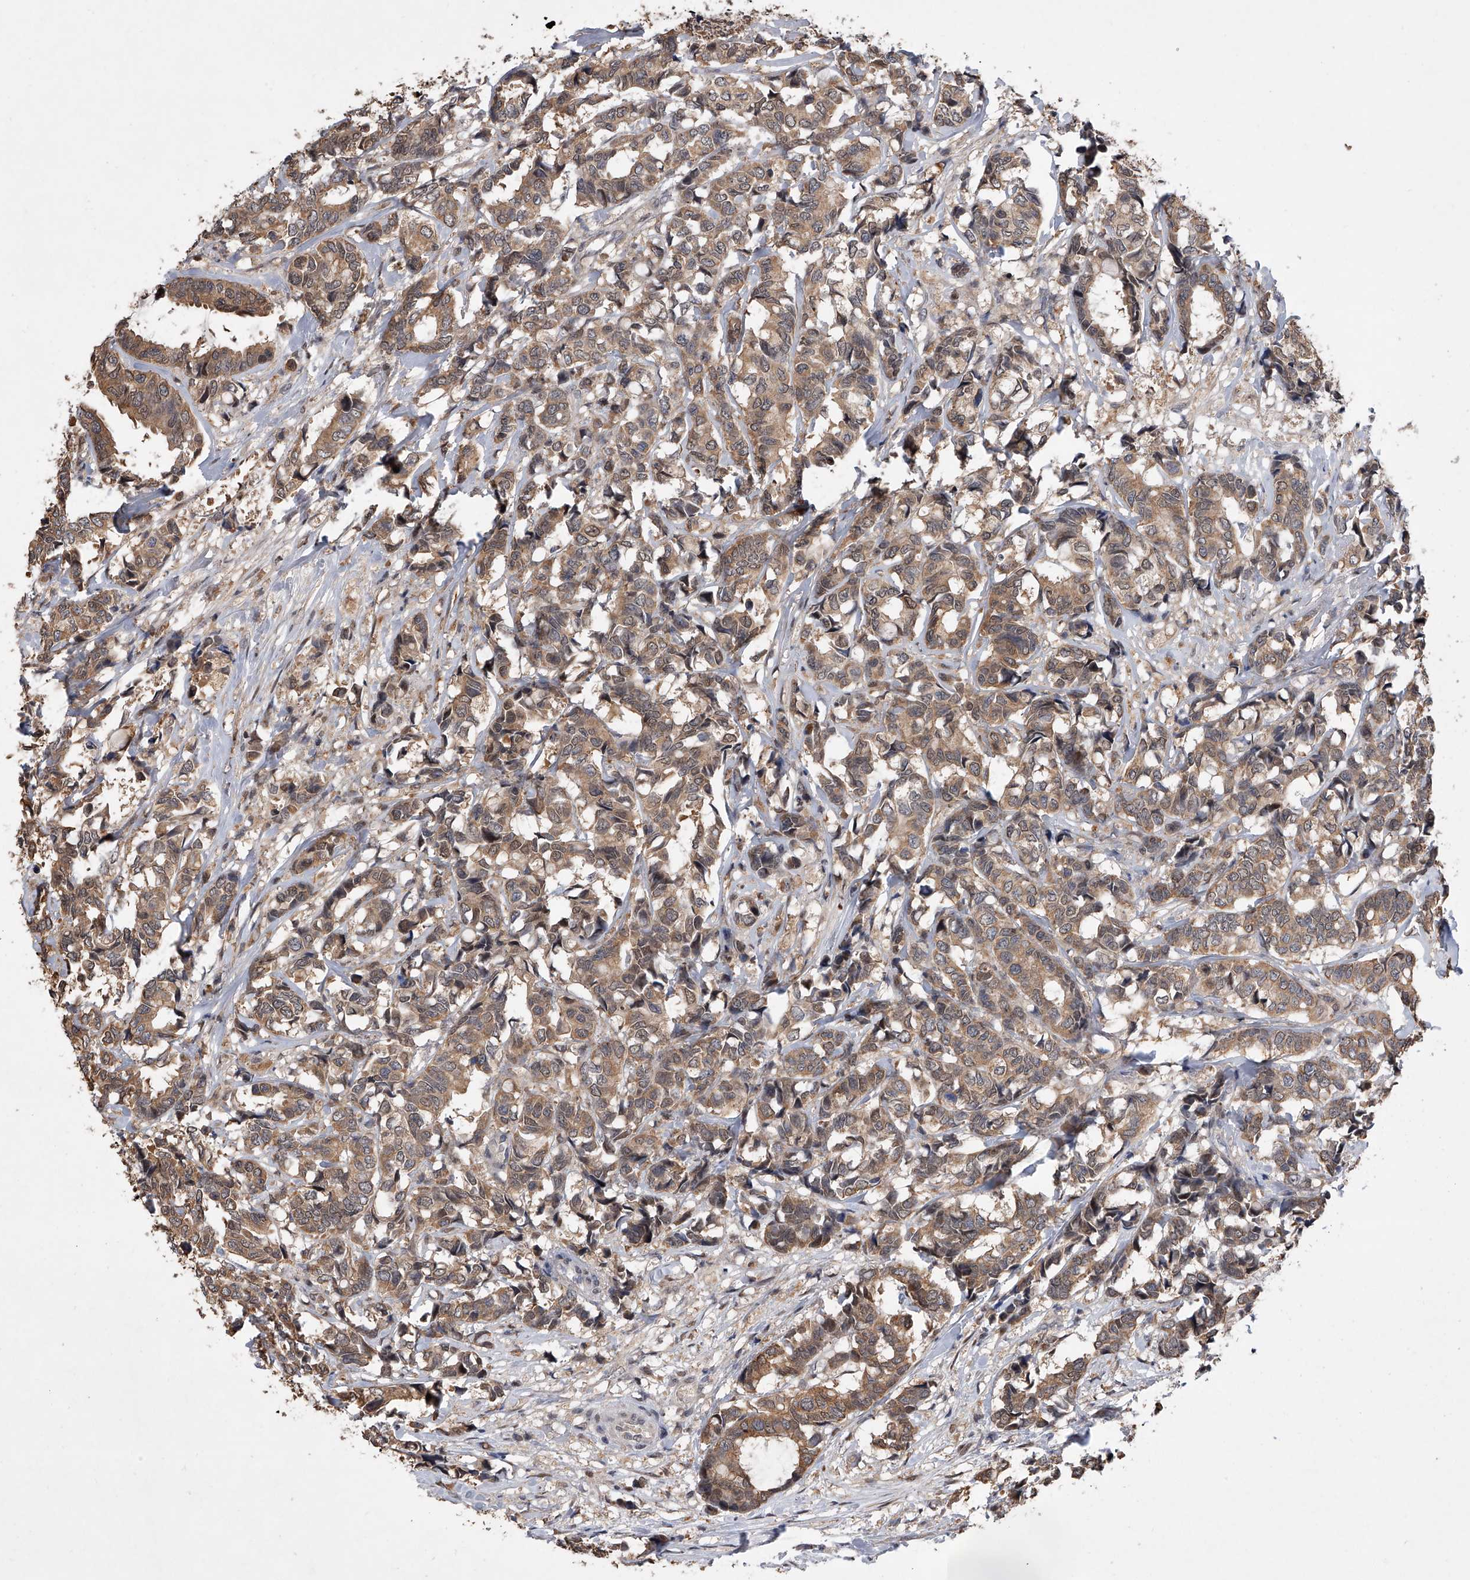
{"staining": {"intensity": "moderate", "quantity": ">75%", "location": "cytoplasmic/membranous"}, "tissue": "breast cancer", "cell_type": "Tumor cells", "image_type": "cancer", "snomed": [{"axis": "morphology", "description": "Duct carcinoma"}, {"axis": "topography", "description": "Breast"}], "caption": "Human breast invasive ductal carcinoma stained for a protein (brown) exhibits moderate cytoplasmic/membranous positive positivity in approximately >75% of tumor cells.", "gene": "BHLHE23", "patient": {"sex": "female", "age": 87}}